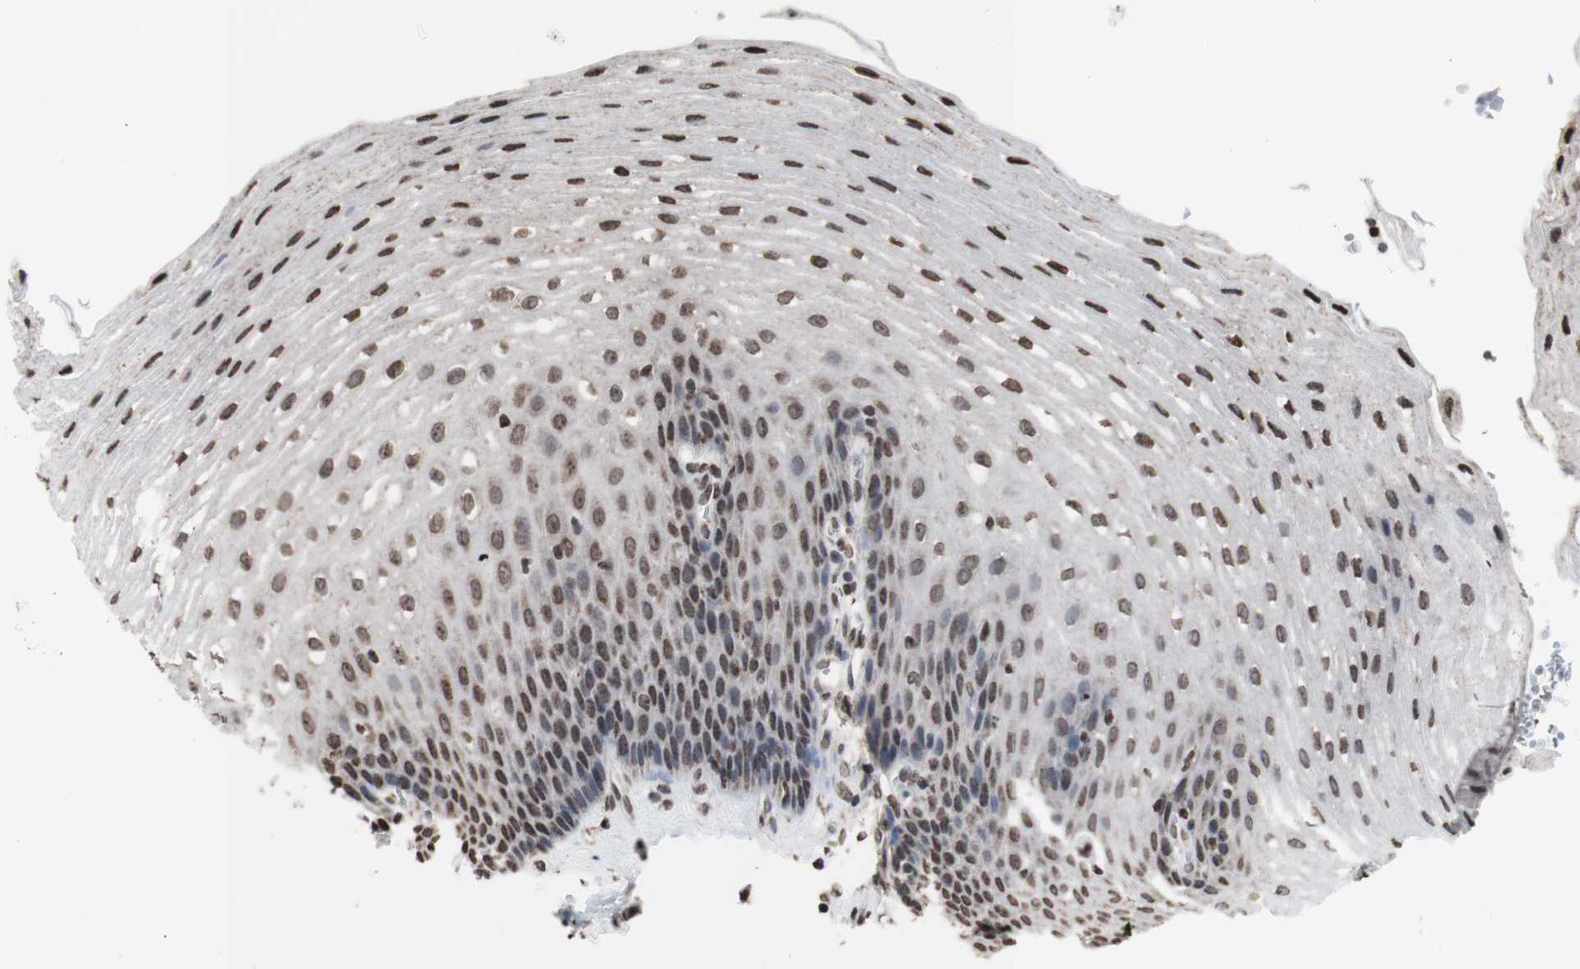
{"staining": {"intensity": "moderate", "quantity": ">75%", "location": "nuclear"}, "tissue": "esophagus", "cell_type": "Squamous epithelial cells", "image_type": "normal", "snomed": [{"axis": "morphology", "description": "Normal tissue, NOS"}, {"axis": "topography", "description": "Esophagus"}], "caption": "A high-resolution histopathology image shows immunohistochemistry staining of unremarkable esophagus, which exhibits moderate nuclear staining in about >75% of squamous epithelial cells.", "gene": "SNAI2", "patient": {"sex": "male", "age": 48}}